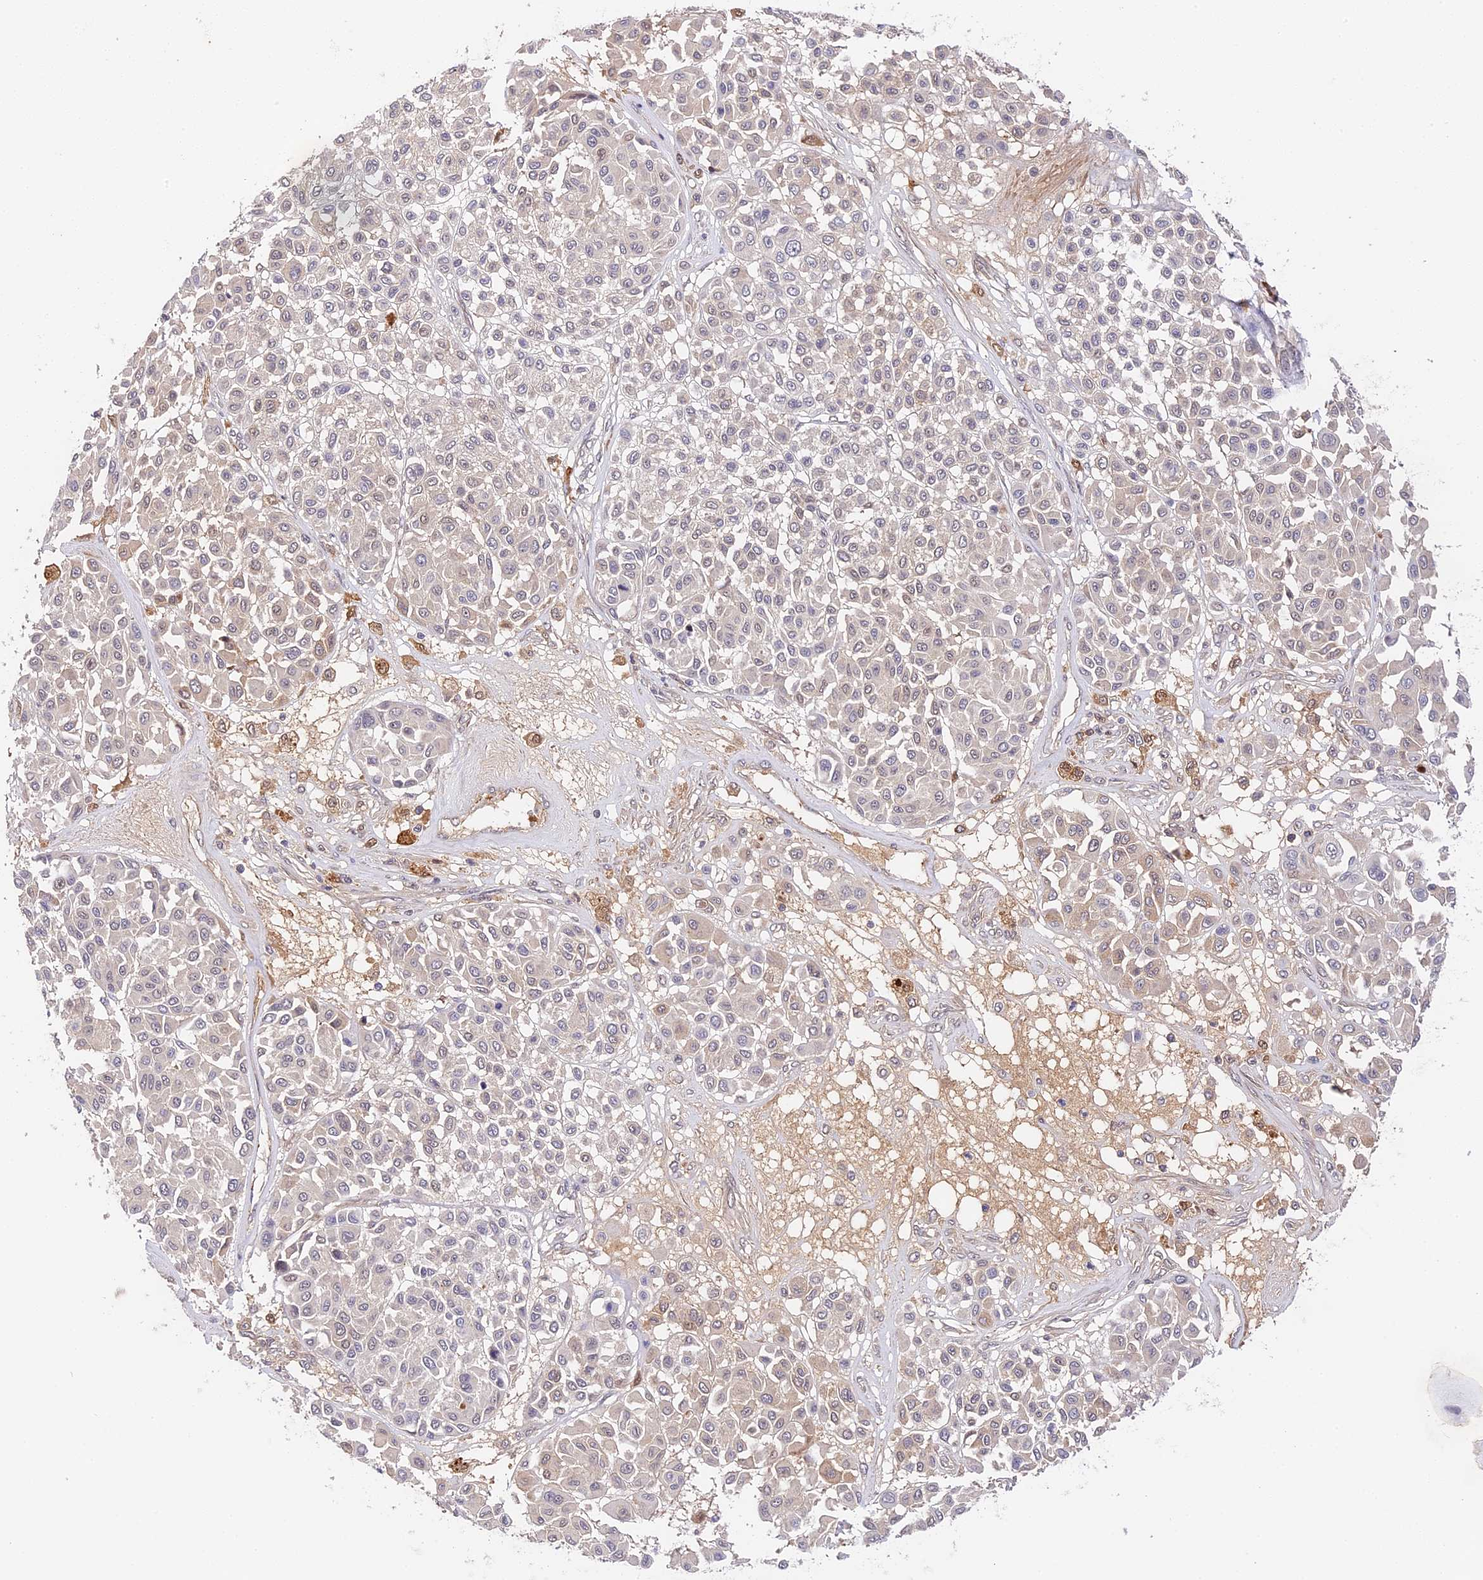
{"staining": {"intensity": "negative", "quantity": "none", "location": "none"}, "tissue": "melanoma", "cell_type": "Tumor cells", "image_type": "cancer", "snomed": [{"axis": "morphology", "description": "Malignant melanoma, Metastatic site"}, {"axis": "topography", "description": "Soft tissue"}], "caption": "Tumor cells are negative for protein expression in human melanoma. (Stains: DAB (3,3'-diaminobenzidine) IHC with hematoxylin counter stain, Microscopy: brightfield microscopy at high magnification).", "gene": "IMPACT", "patient": {"sex": "male", "age": 41}}